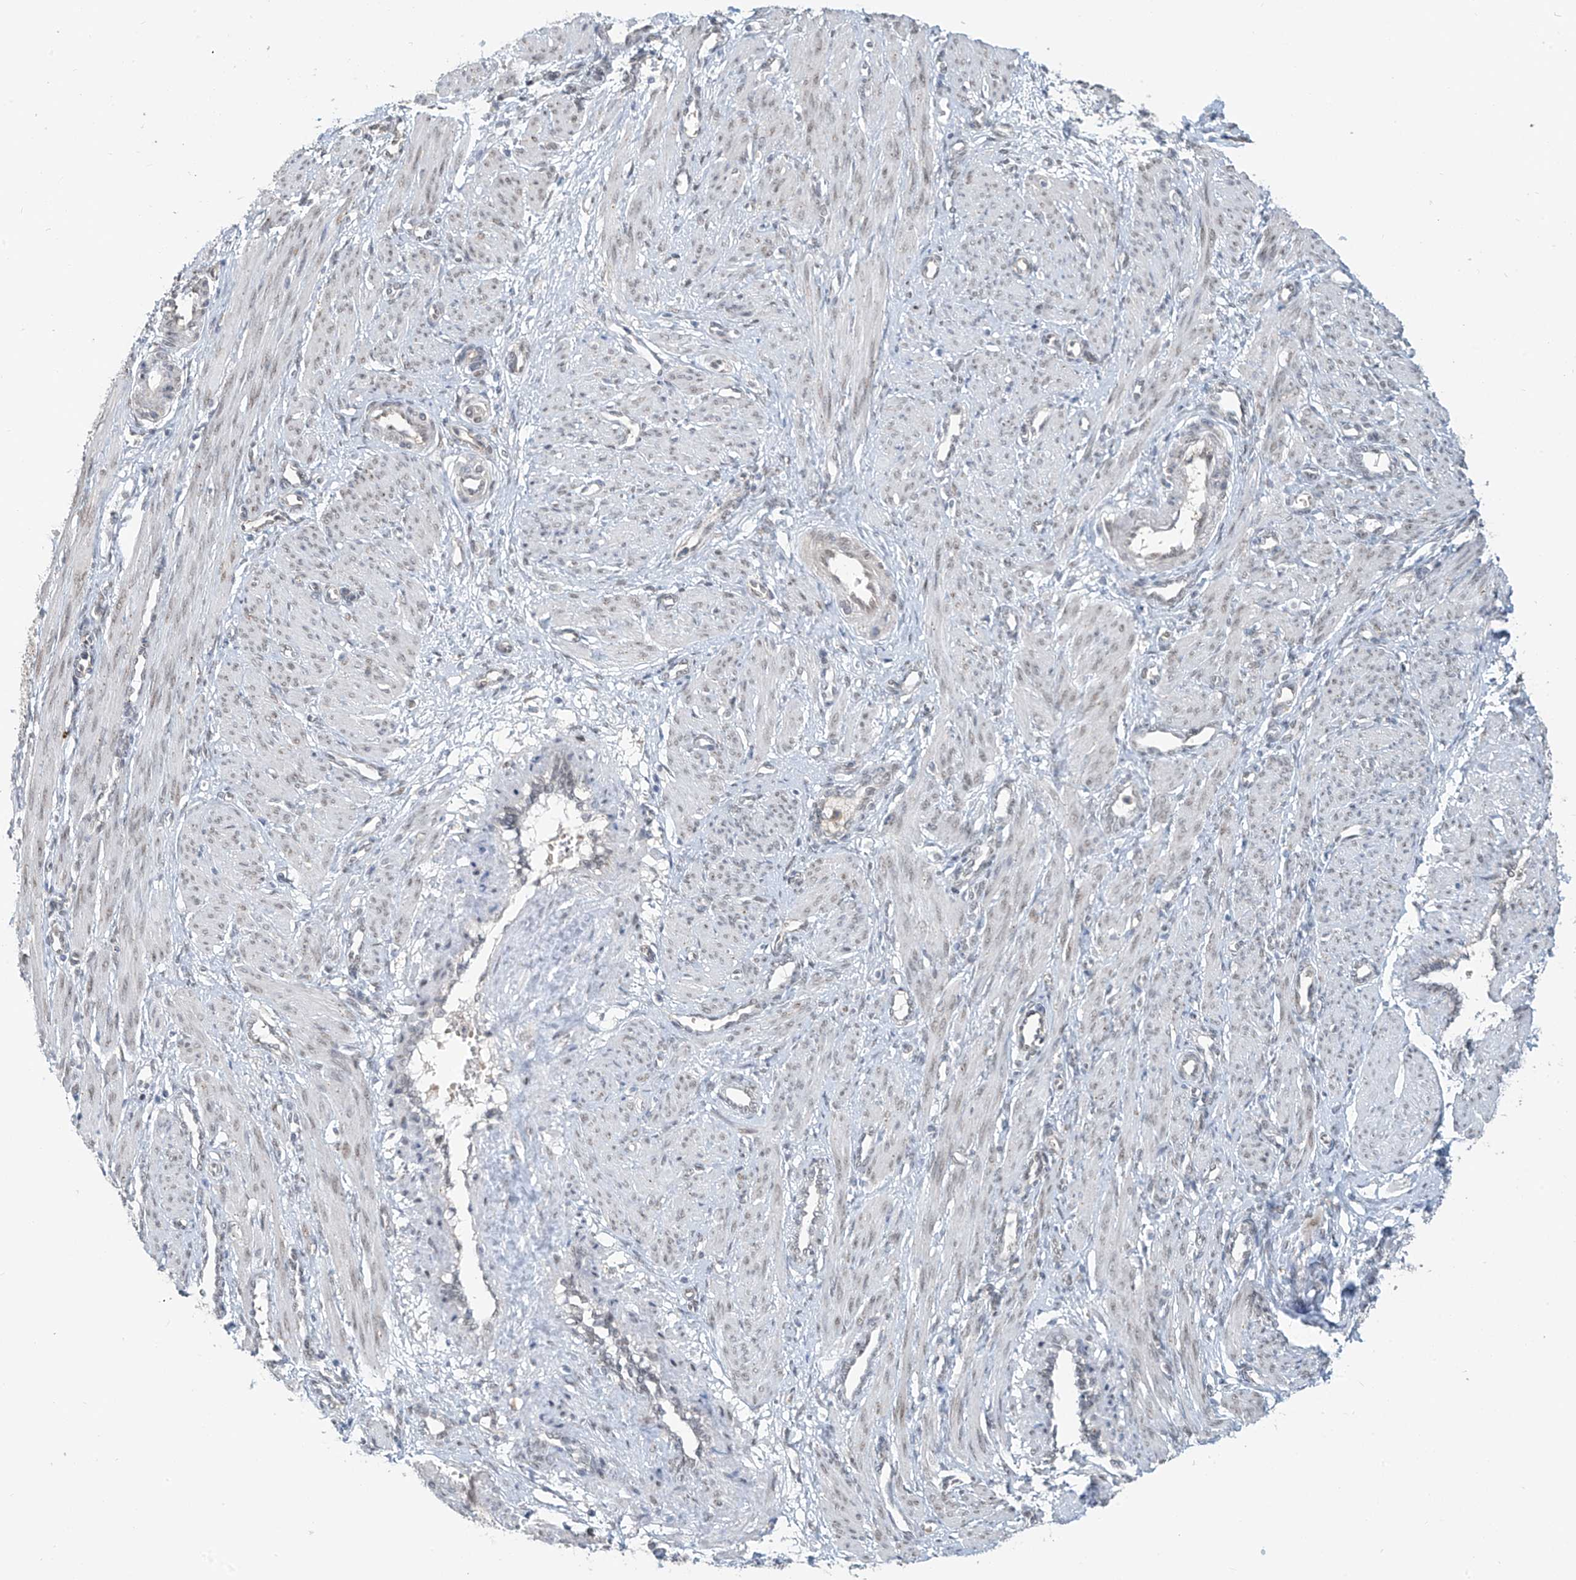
{"staining": {"intensity": "weak", "quantity": ">75%", "location": "nuclear"}, "tissue": "smooth muscle", "cell_type": "Smooth muscle cells", "image_type": "normal", "snomed": [{"axis": "morphology", "description": "Normal tissue, NOS"}, {"axis": "topography", "description": "Endometrium"}], "caption": "Immunohistochemistry image of normal human smooth muscle stained for a protein (brown), which demonstrates low levels of weak nuclear staining in about >75% of smooth muscle cells.", "gene": "MCM9", "patient": {"sex": "female", "age": 33}}